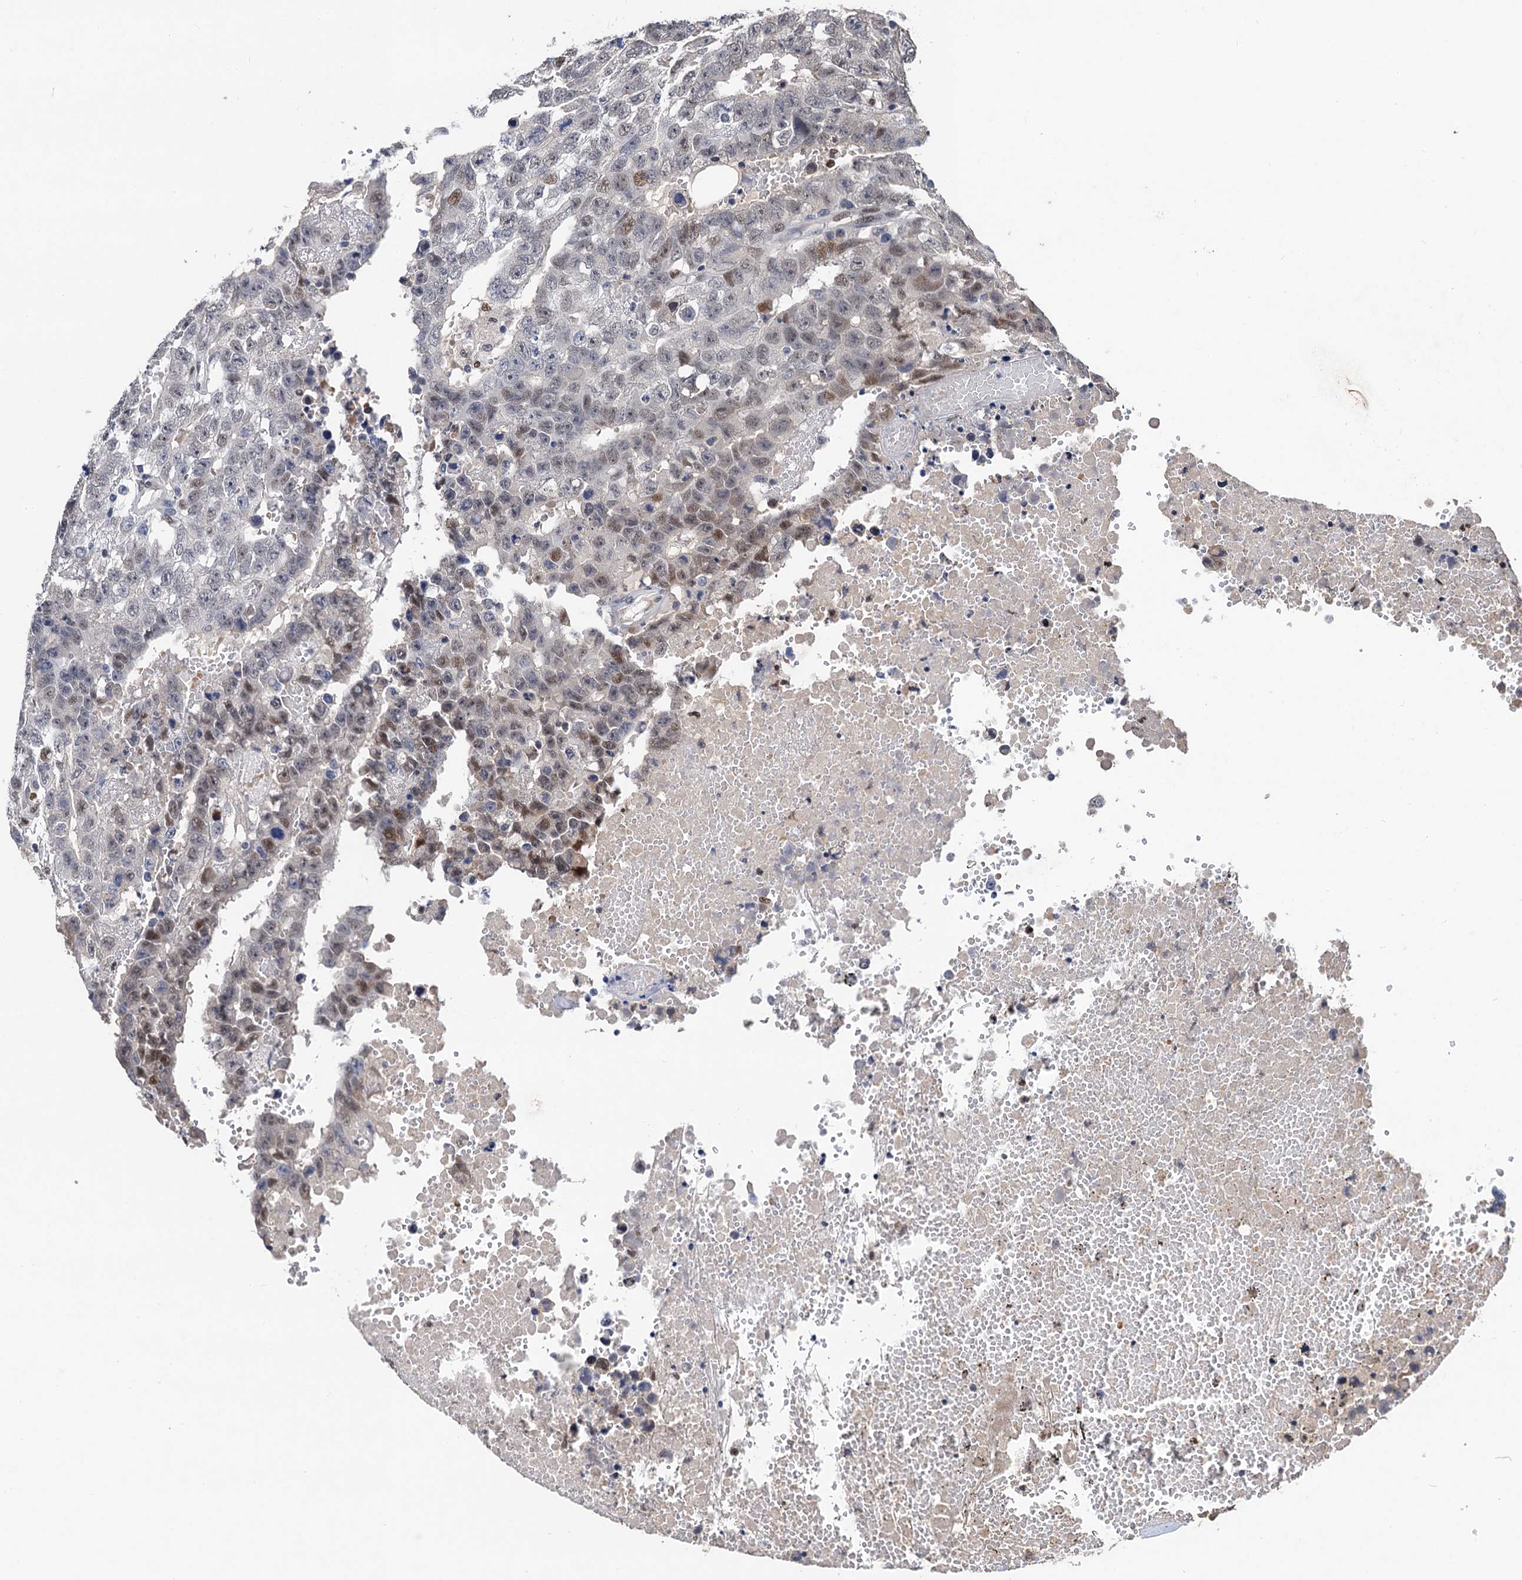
{"staining": {"intensity": "moderate", "quantity": "<25%", "location": "nuclear"}, "tissue": "testis cancer", "cell_type": "Tumor cells", "image_type": "cancer", "snomed": [{"axis": "morphology", "description": "Carcinoma, Embryonal, NOS"}, {"axis": "topography", "description": "Testis"}], "caption": "Immunohistochemical staining of human testis embryonal carcinoma demonstrates low levels of moderate nuclear staining in about <25% of tumor cells.", "gene": "TSEN34", "patient": {"sex": "male", "age": 25}}